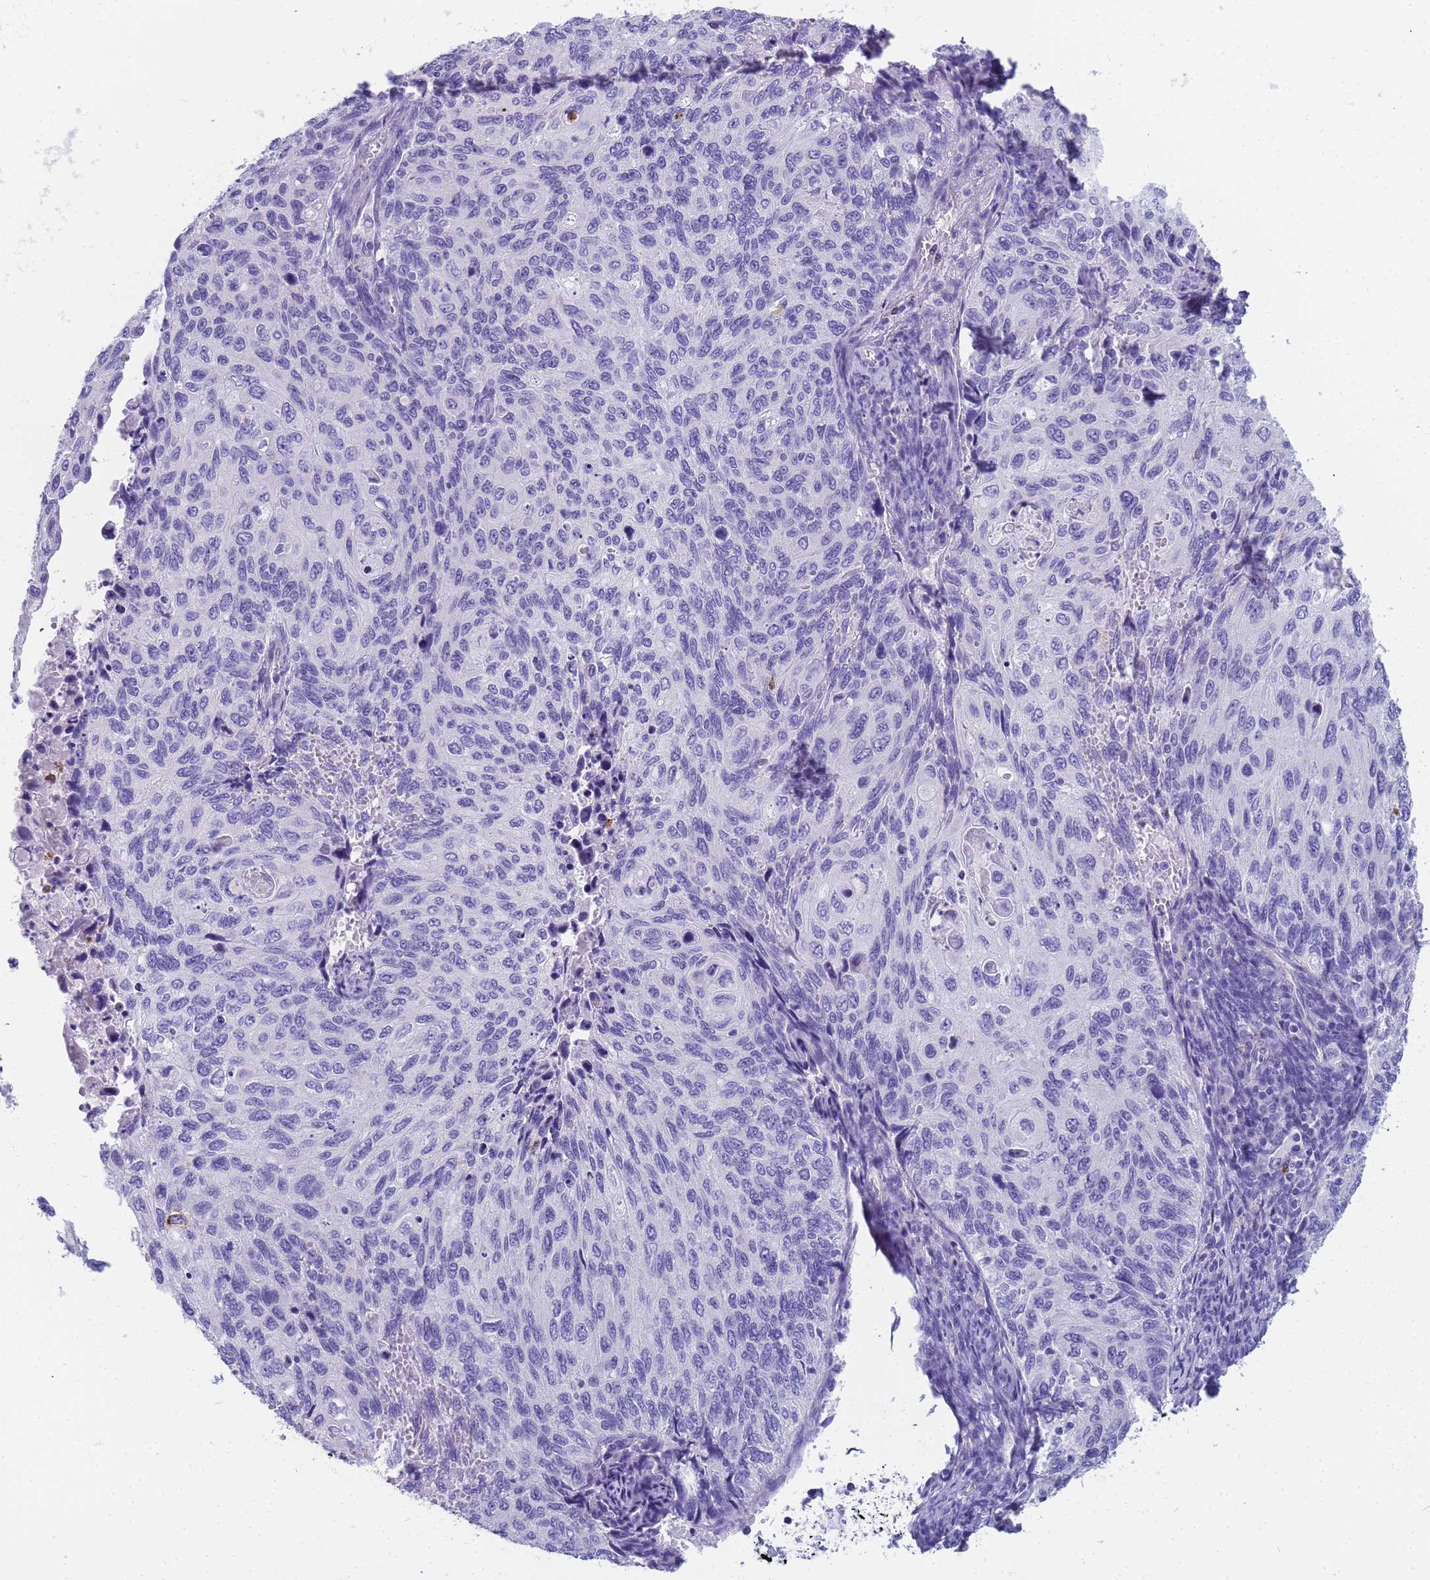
{"staining": {"intensity": "negative", "quantity": "none", "location": "none"}, "tissue": "cervical cancer", "cell_type": "Tumor cells", "image_type": "cancer", "snomed": [{"axis": "morphology", "description": "Squamous cell carcinoma, NOS"}, {"axis": "topography", "description": "Cervix"}], "caption": "Tumor cells are negative for brown protein staining in cervical squamous cell carcinoma.", "gene": "RNASE2", "patient": {"sex": "female", "age": 70}}